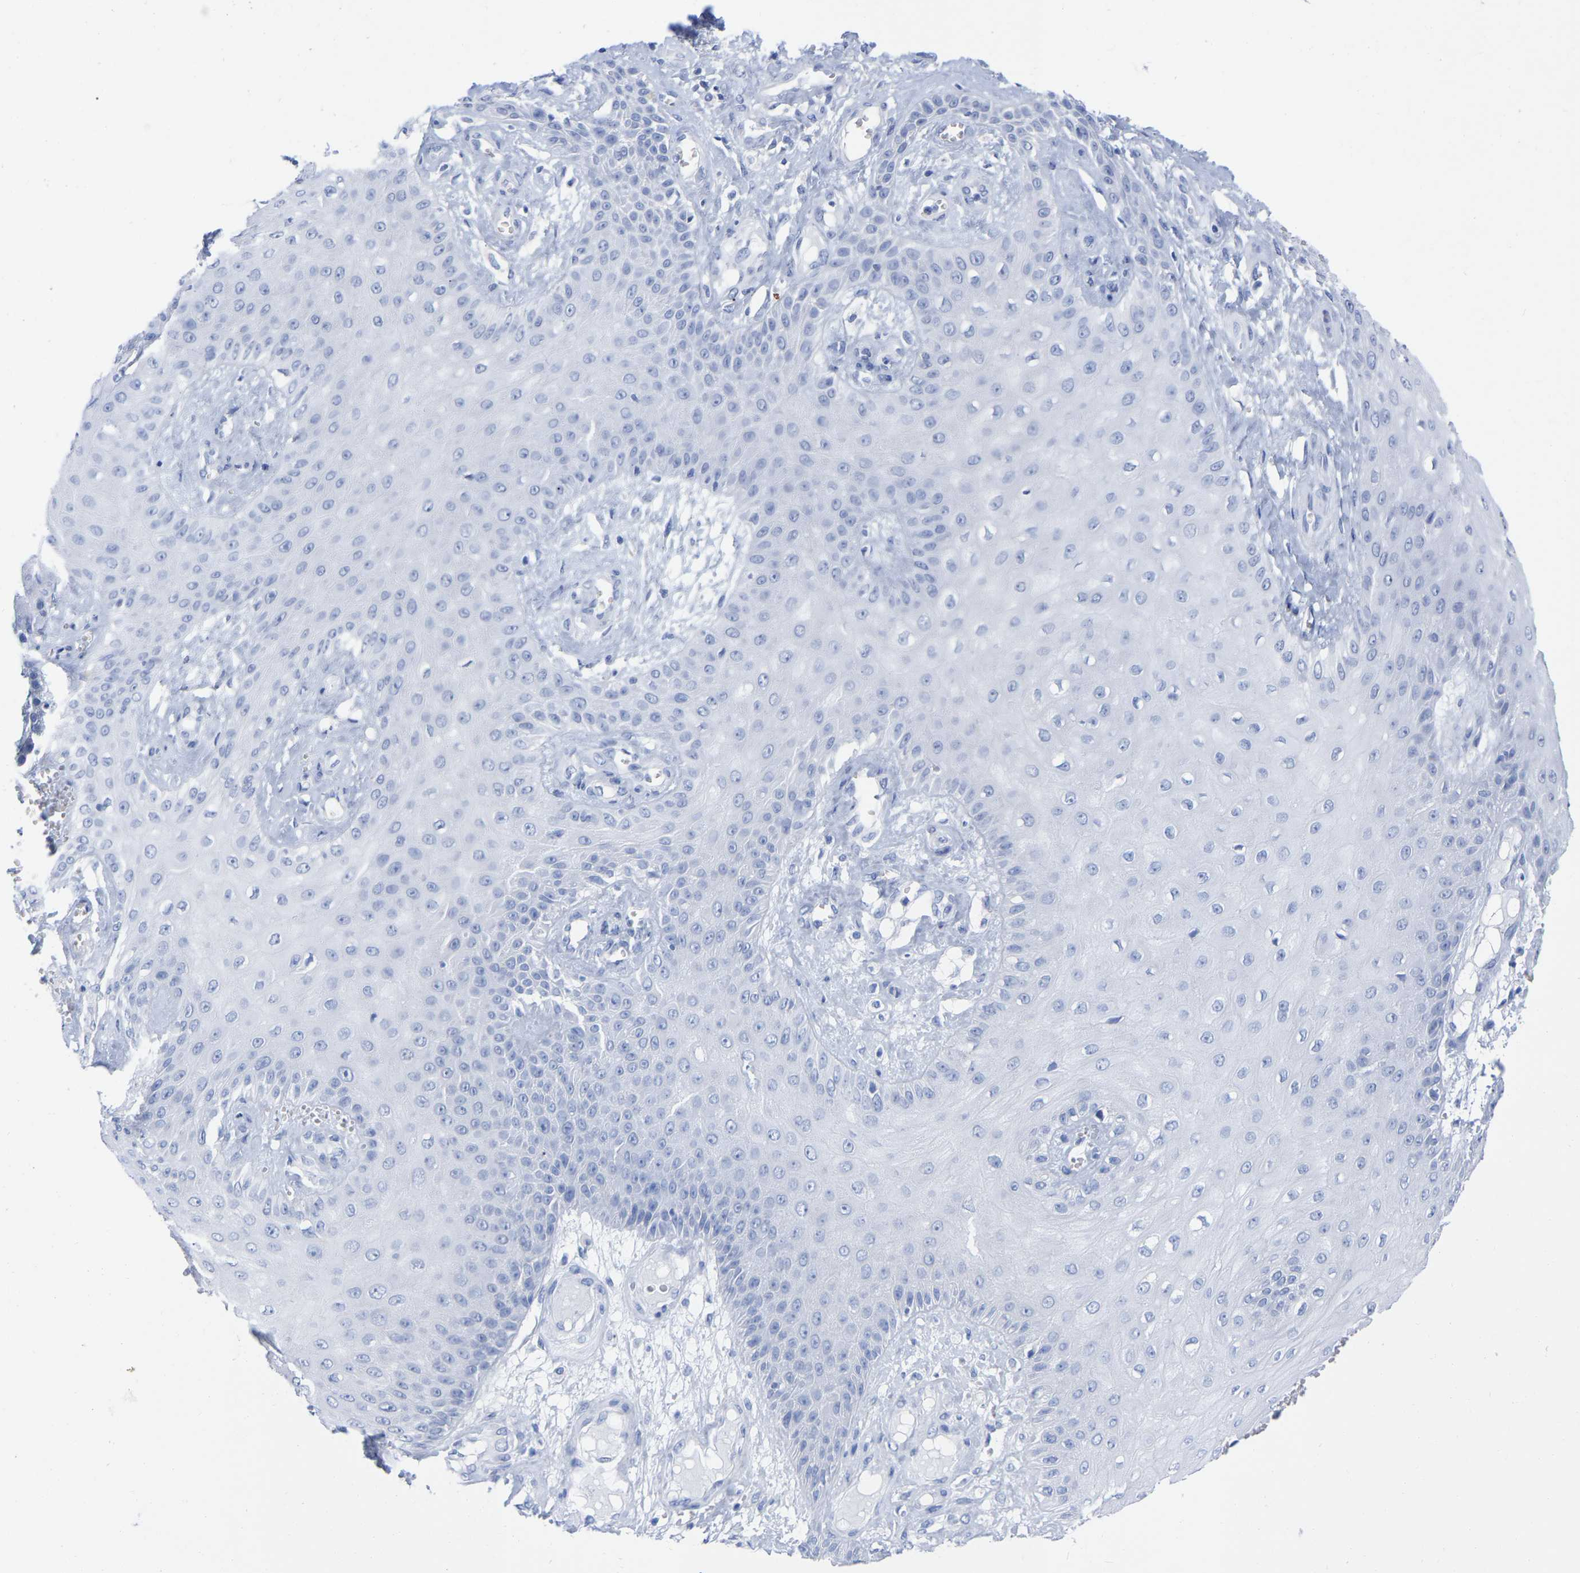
{"staining": {"intensity": "negative", "quantity": "none", "location": "none"}, "tissue": "skin cancer", "cell_type": "Tumor cells", "image_type": "cancer", "snomed": [{"axis": "morphology", "description": "Squamous cell carcinoma, NOS"}, {"axis": "topography", "description": "Skin"}], "caption": "An image of skin cancer (squamous cell carcinoma) stained for a protein exhibits no brown staining in tumor cells. Brightfield microscopy of immunohistochemistry stained with DAB (brown) and hematoxylin (blue), captured at high magnification.", "gene": "HAPLN1", "patient": {"sex": "male", "age": 74}}